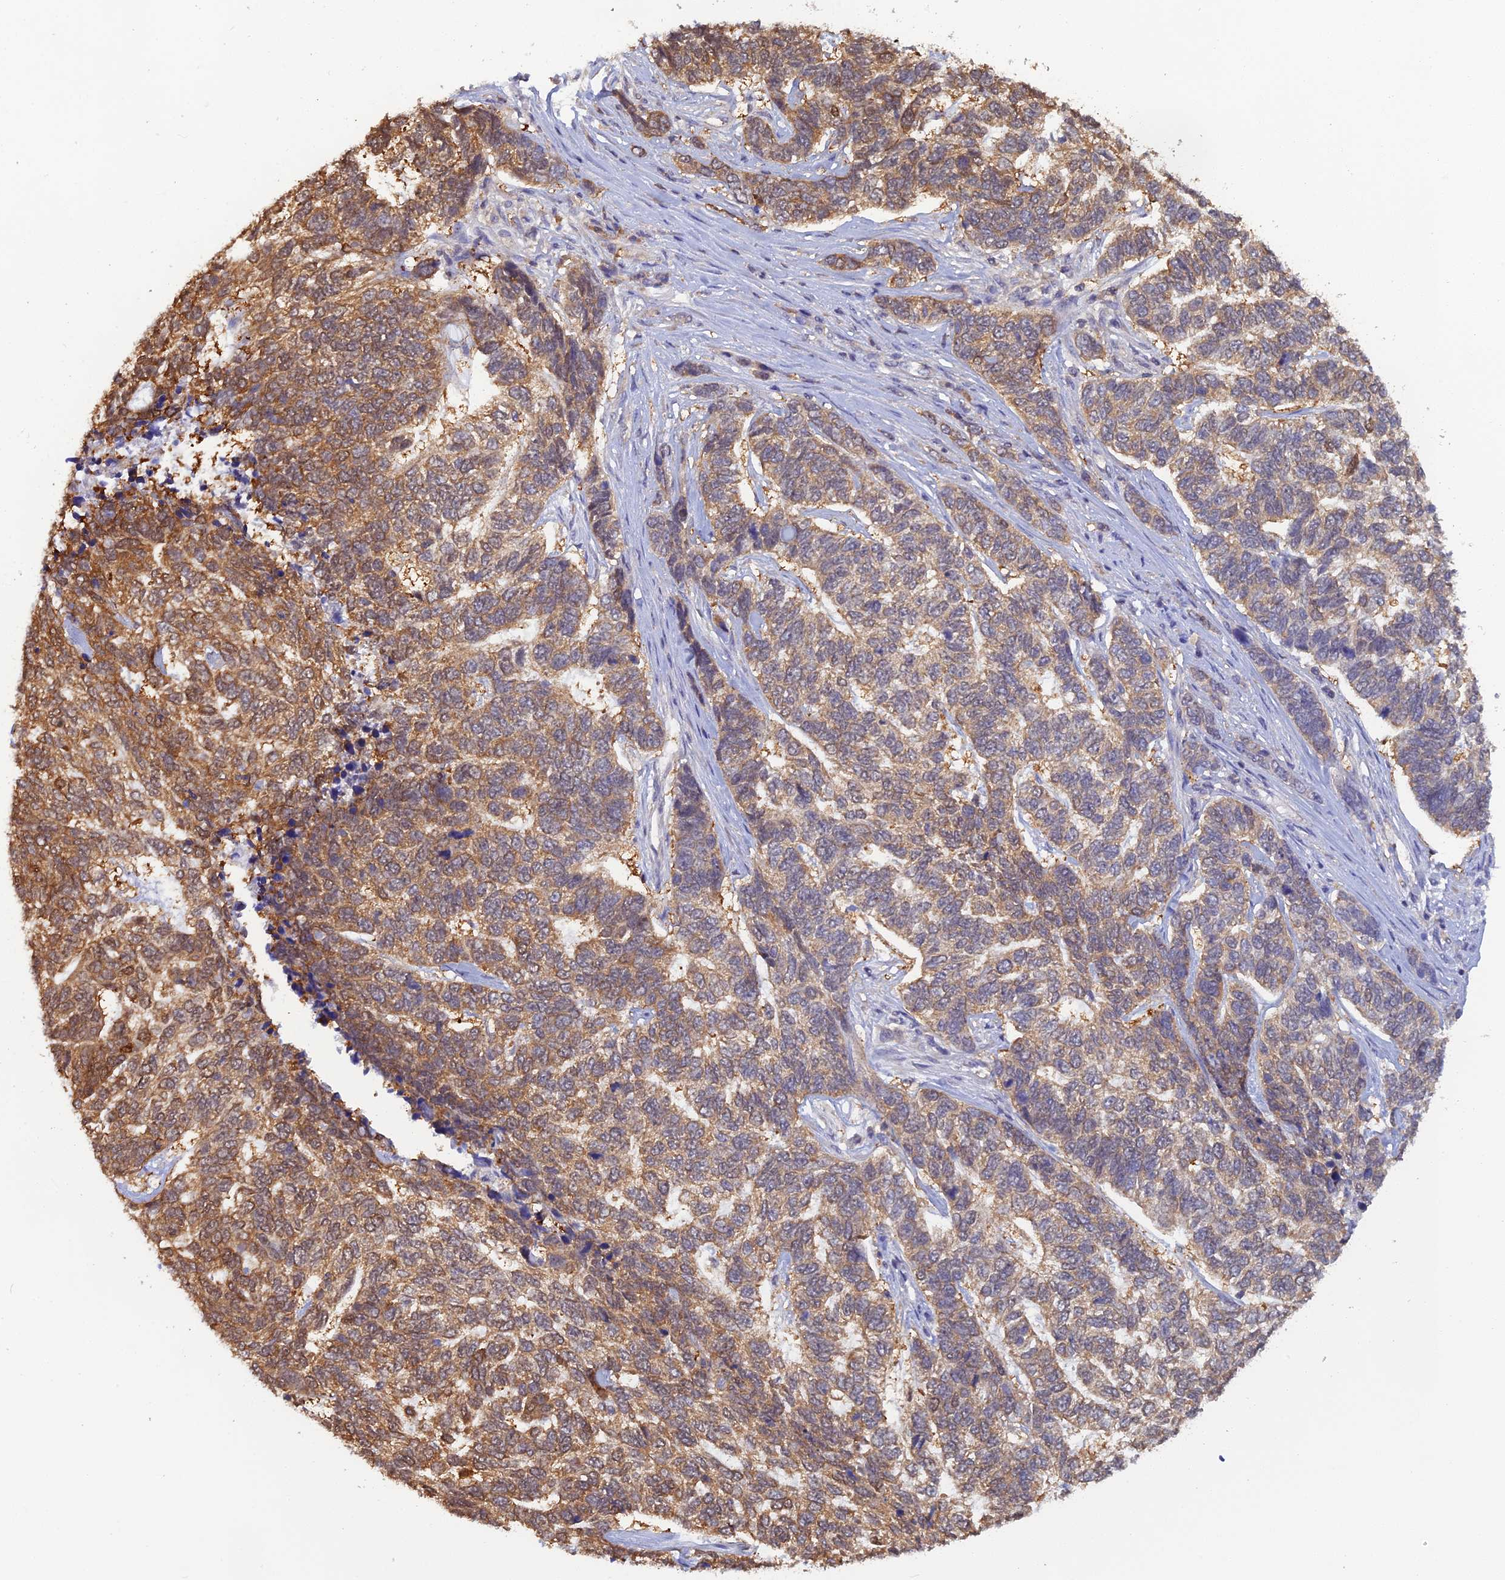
{"staining": {"intensity": "moderate", "quantity": "25%-75%", "location": "cytoplasmic/membranous,nuclear"}, "tissue": "skin cancer", "cell_type": "Tumor cells", "image_type": "cancer", "snomed": [{"axis": "morphology", "description": "Basal cell carcinoma"}, {"axis": "topography", "description": "Skin"}], "caption": "Human skin basal cell carcinoma stained for a protein (brown) reveals moderate cytoplasmic/membranous and nuclear positive staining in about 25%-75% of tumor cells.", "gene": "HINT1", "patient": {"sex": "female", "age": 65}}